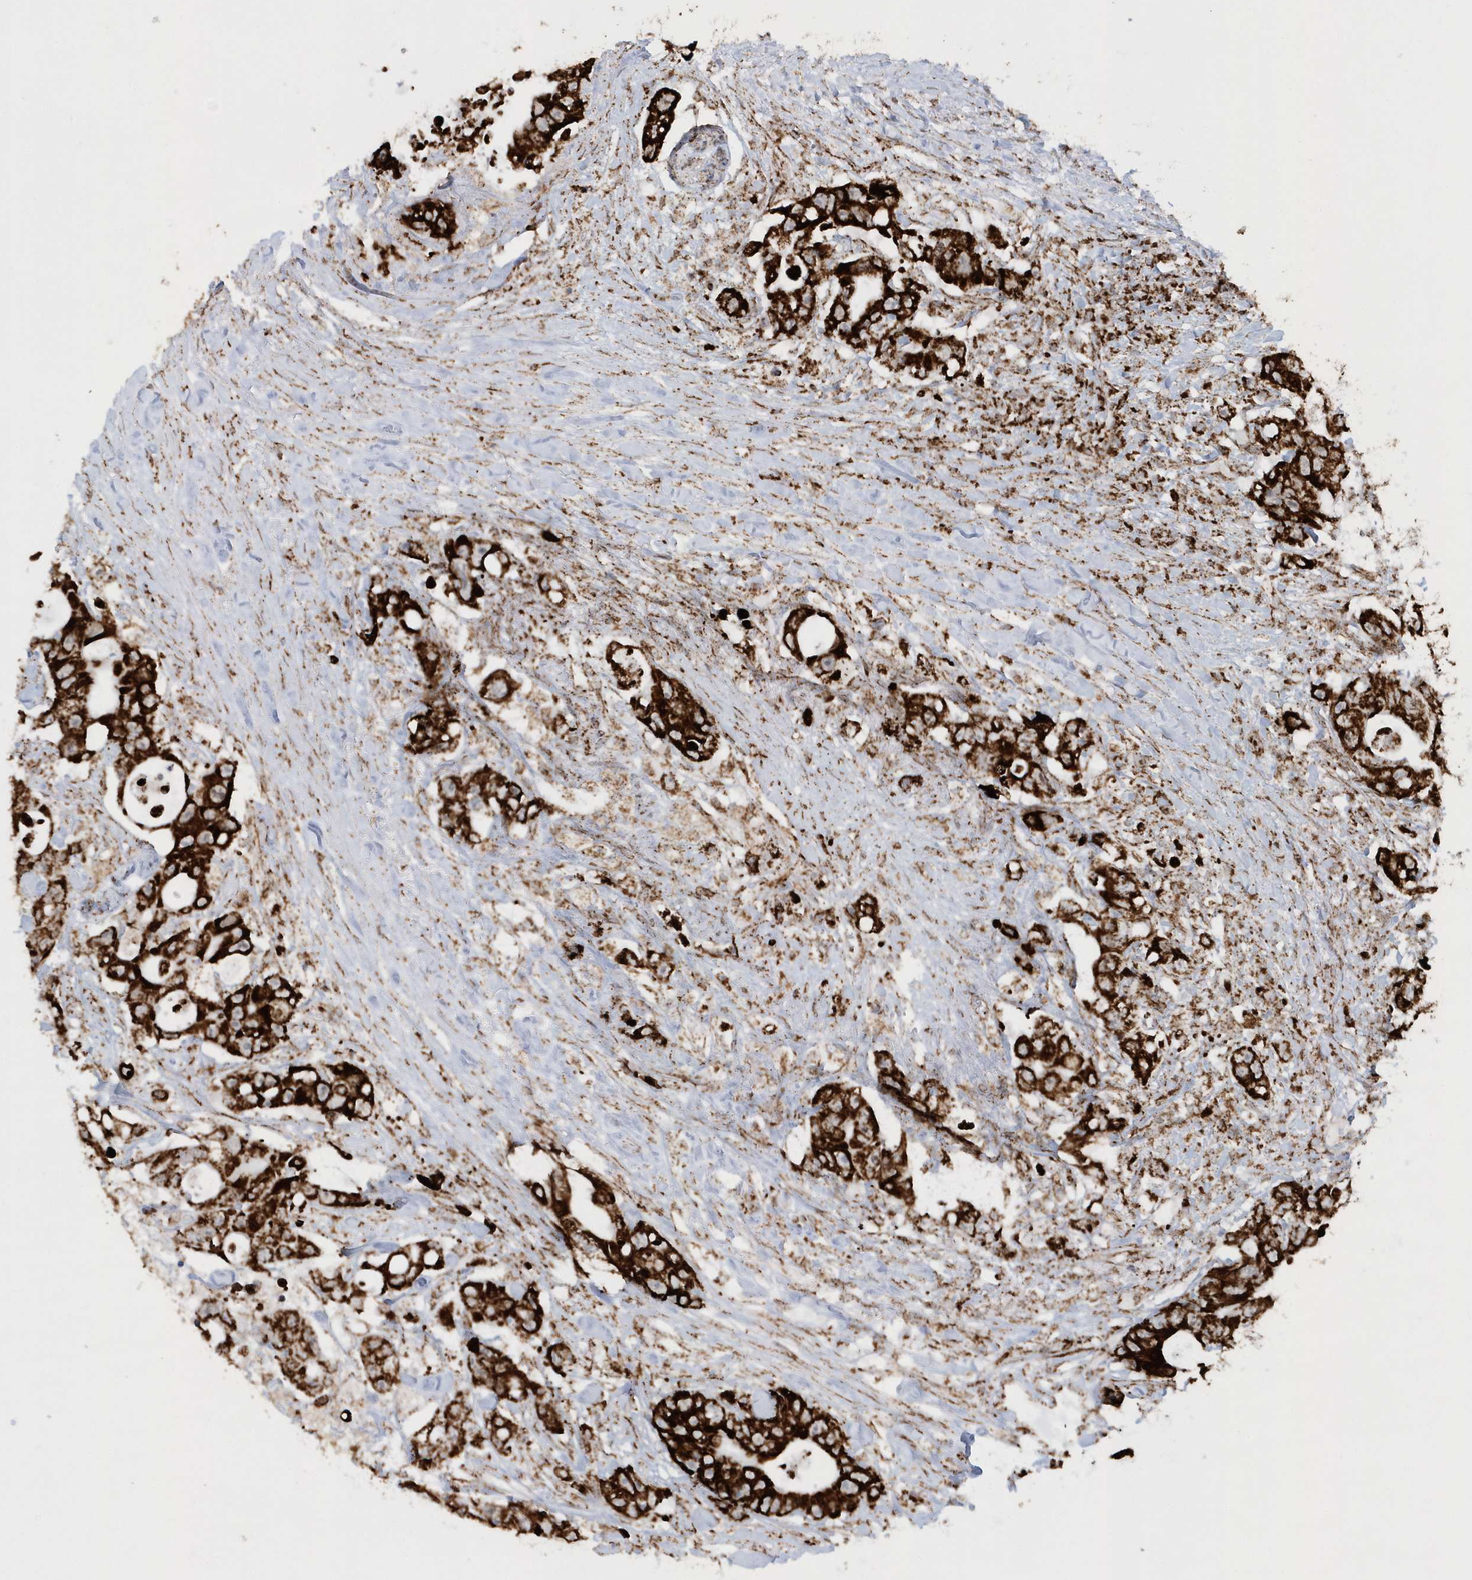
{"staining": {"intensity": "strong", "quantity": ">75%", "location": "cytoplasmic/membranous"}, "tissue": "colorectal cancer", "cell_type": "Tumor cells", "image_type": "cancer", "snomed": [{"axis": "morphology", "description": "Adenocarcinoma, NOS"}, {"axis": "topography", "description": "Colon"}], "caption": "Strong cytoplasmic/membranous positivity for a protein is seen in approximately >75% of tumor cells of adenocarcinoma (colorectal) using immunohistochemistry.", "gene": "CRY2", "patient": {"sex": "female", "age": 46}}